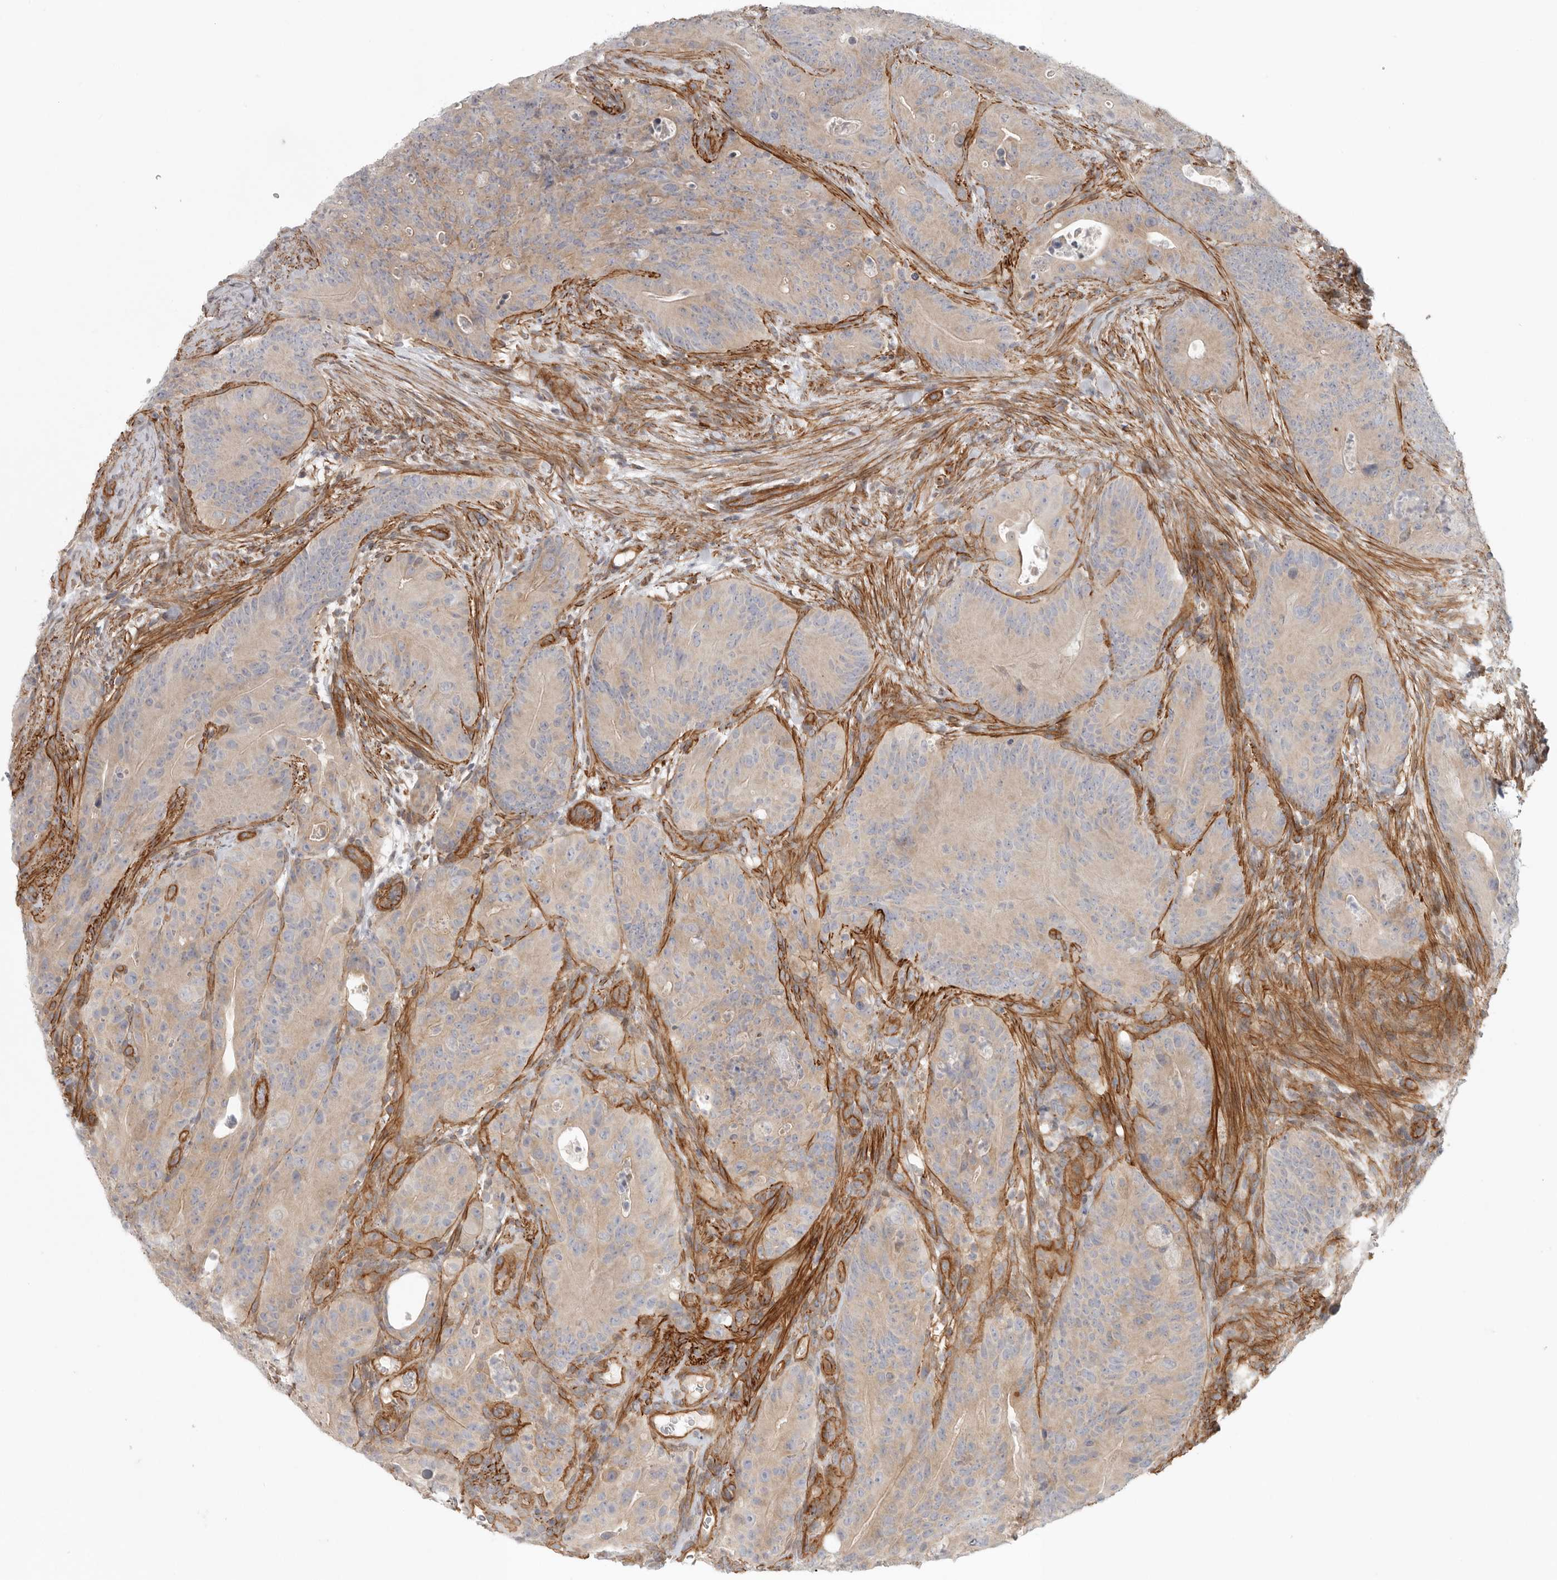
{"staining": {"intensity": "weak", "quantity": ">75%", "location": "cytoplasmic/membranous"}, "tissue": "colorectal cancer", "cell_type": "Tumor cells", "image_type": "cancer", "snomed": [{"axis": "morphology", "description": "Normal tissue, NOS"}, {"axis": "topography", "description": "Colon"}], "caption": "IHC of human colorectal cancer shows low levels of weak cytoplasmic/membranous staining in about >75% of tumor cells.", "gene": "LONRF1", "patient": {"sex": "female", "age": 82}}